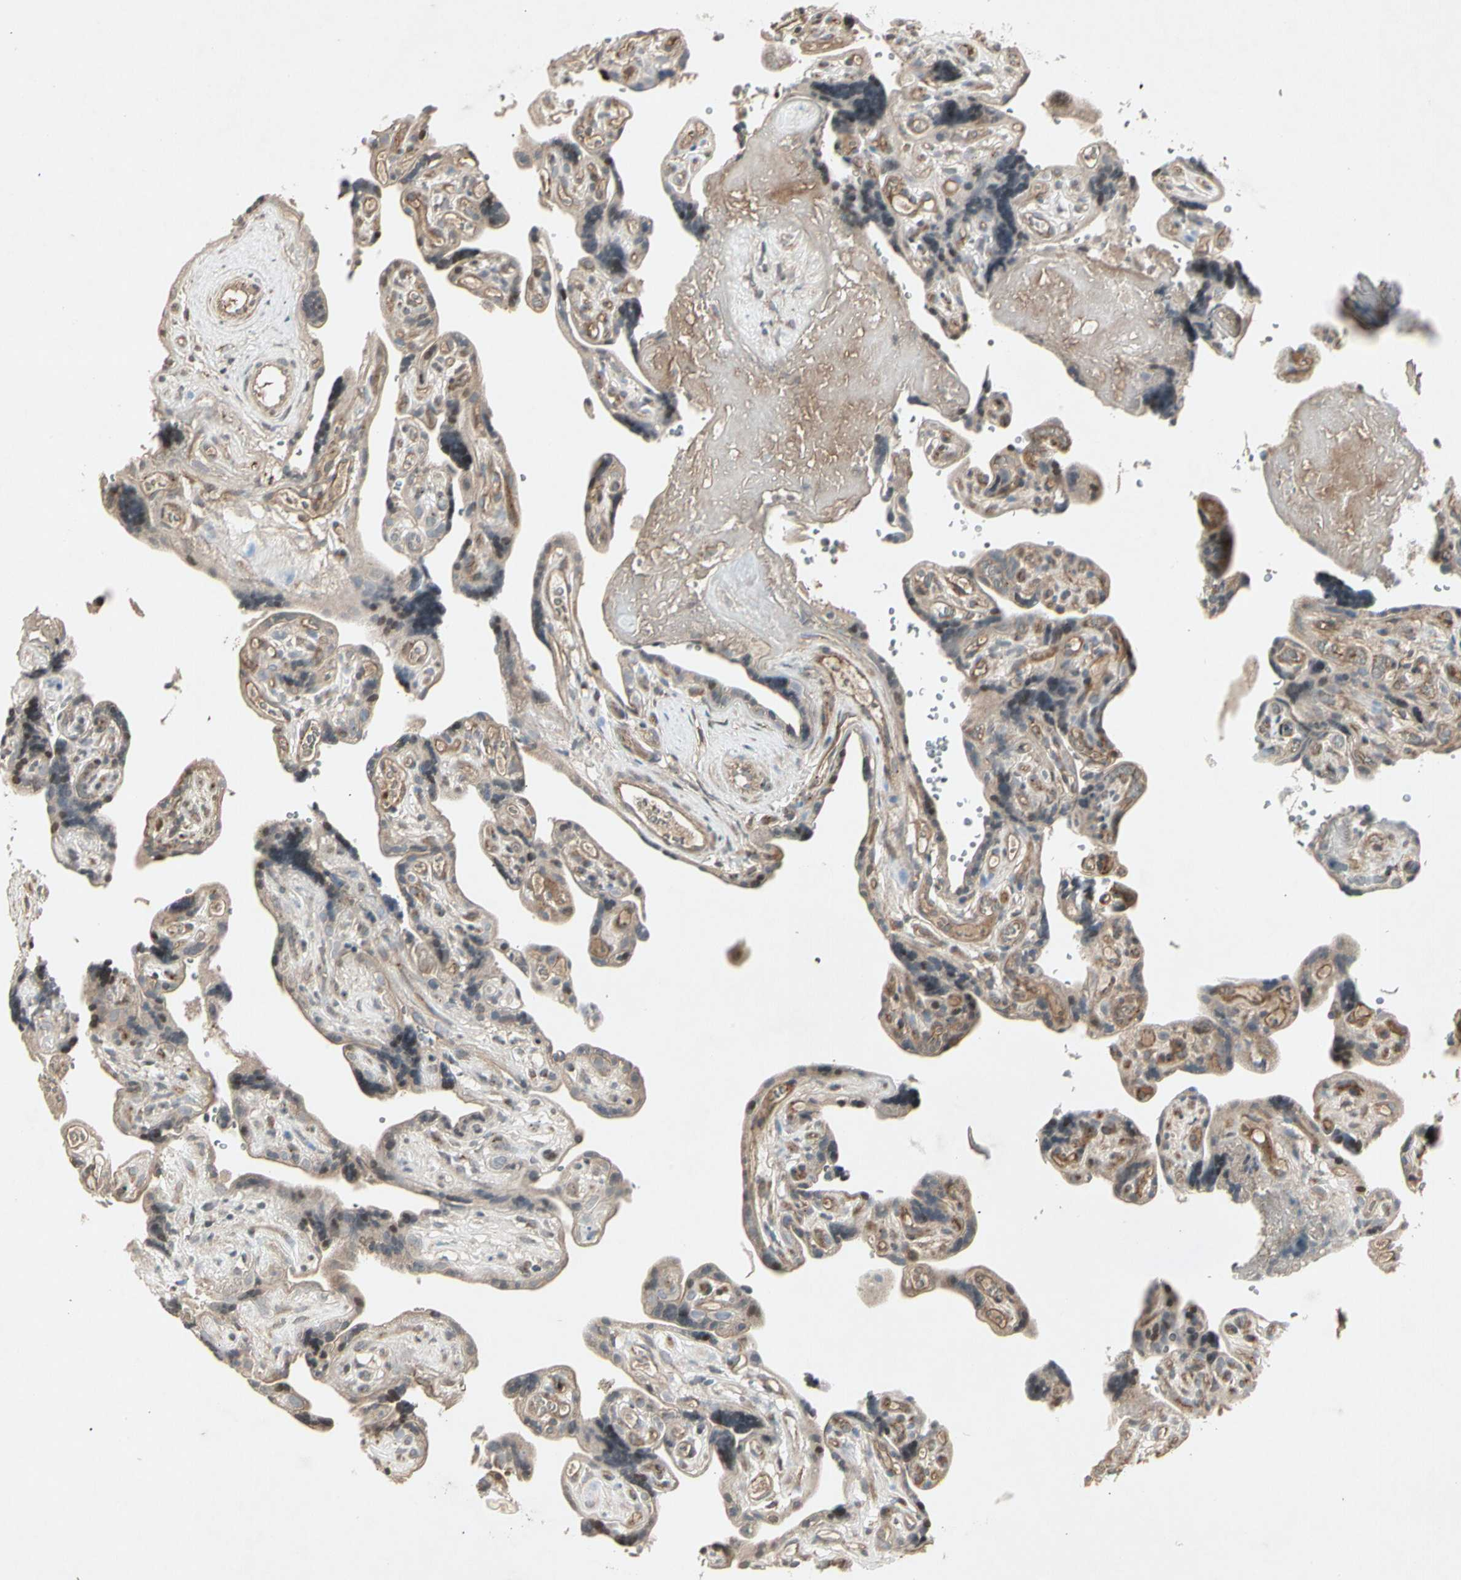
{"staining": {"intensity": "weak", "quantity": ">75%", "location": "cytoplasmic/membranous"}, "tissue": "placenta", "cell_type": "Trophoblastic cells", "image_type": "normal", "snomed": [{"axis": "morphology", "description": "Normal tissue, NOS"}, {"axis": "topography", "description": "Placenta"}], "caption": "Weak cytoplasmic/membranous expression for a protein is seen in approximately >75% of trophoblastic cells of benign placenta using immunohistochemistry (IHC).", "gene": "TEK", "patient": {"sex": "female", "age": 30}}